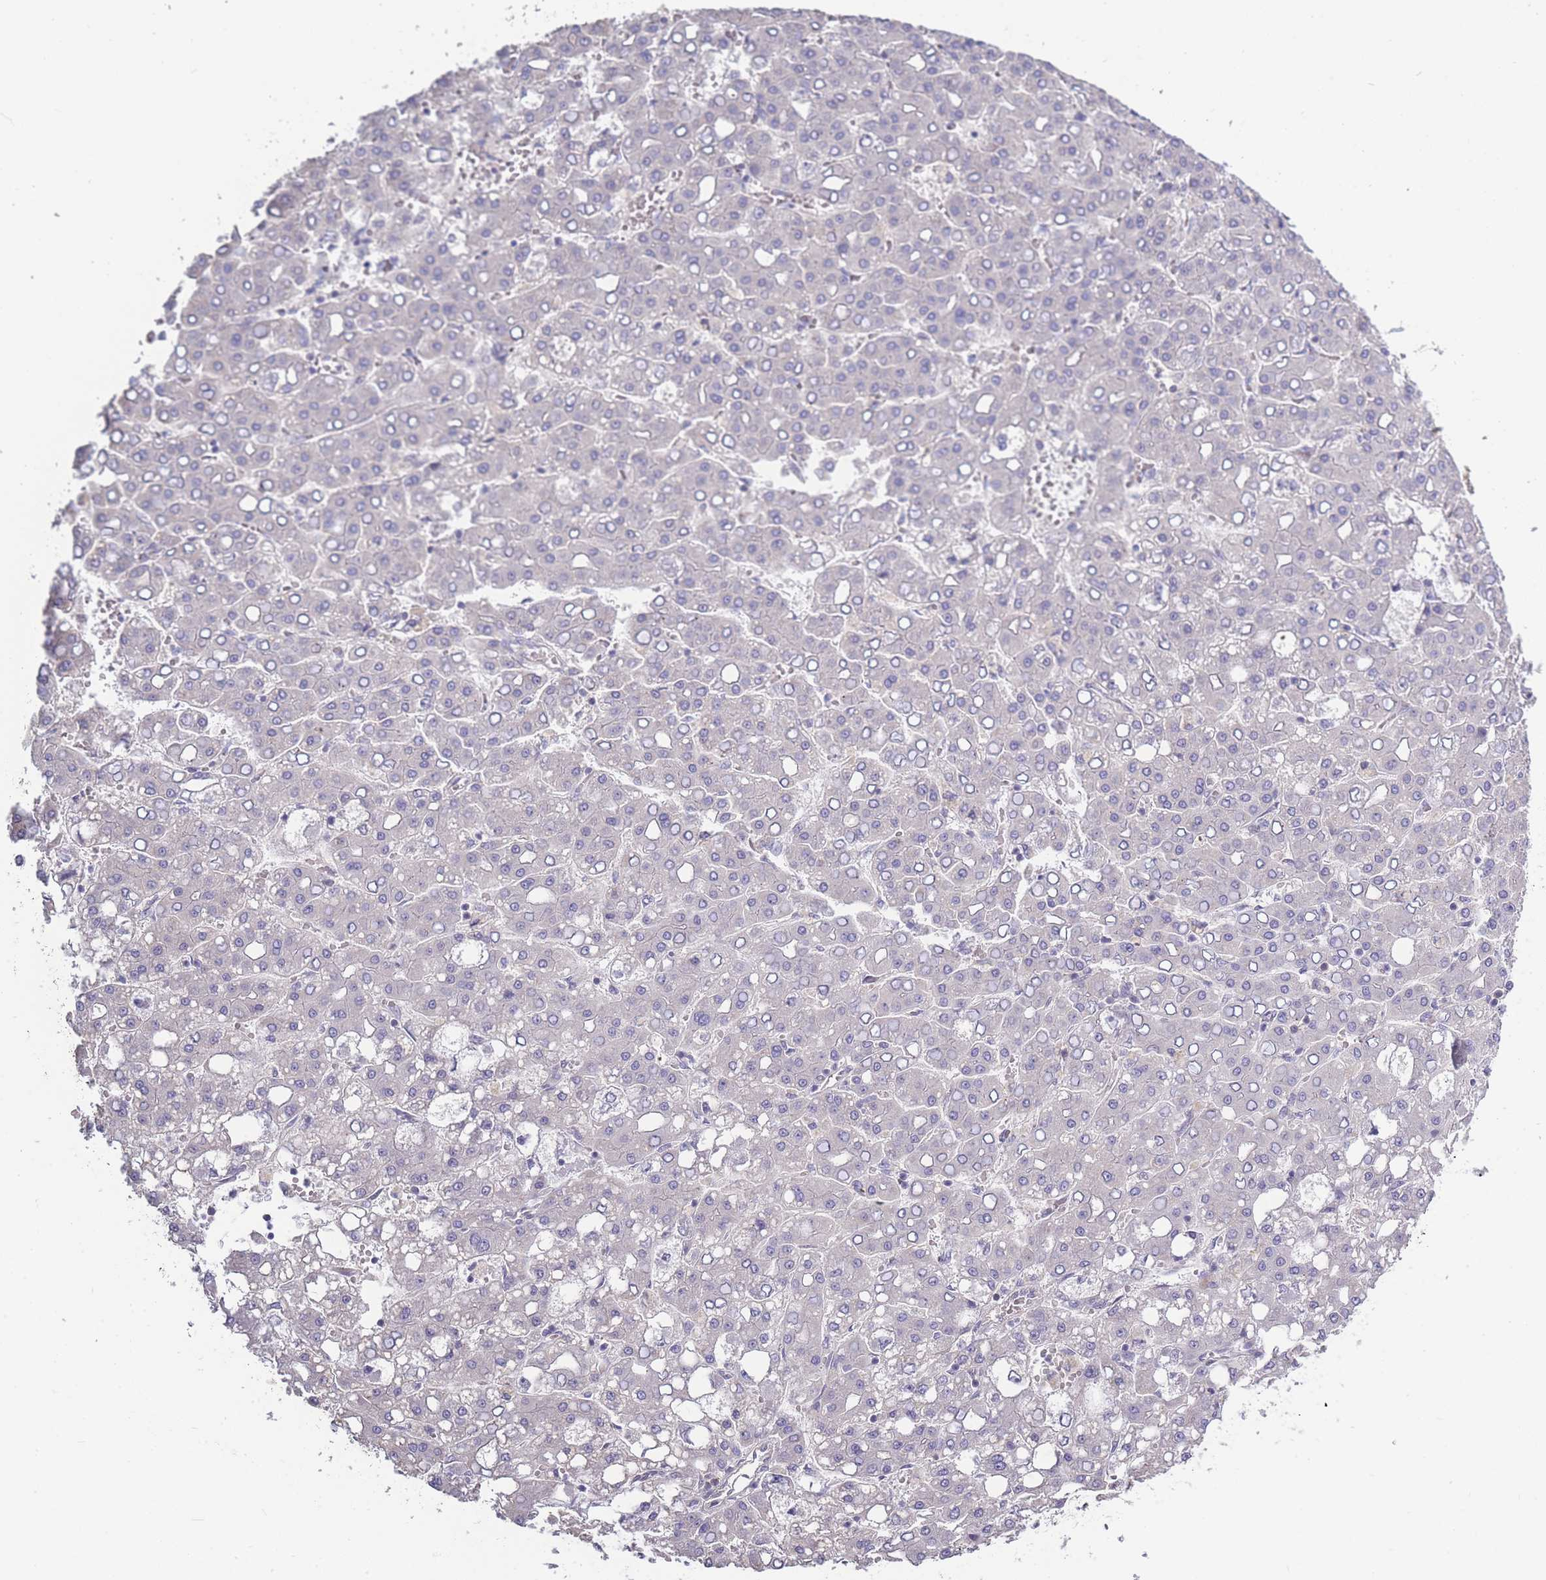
{"staining": {"intensity": "negative", "quantity": "none", "location": "none"}, "tissue": "liver cancer", "cell_type": "Tumor cells", "image_type": "cancer", "snomed": [{"axis": "morphology", "description": "Carcinoma, Hepatocellular, NOS"}, {"axis": "topography", "description": "Liver"}], "caption": "Tumor cells show no significant staining in hepatocellular carcinoma (liver).", "gene": "SPHKAP", "patient": {"sex": "male", "age": 65}}